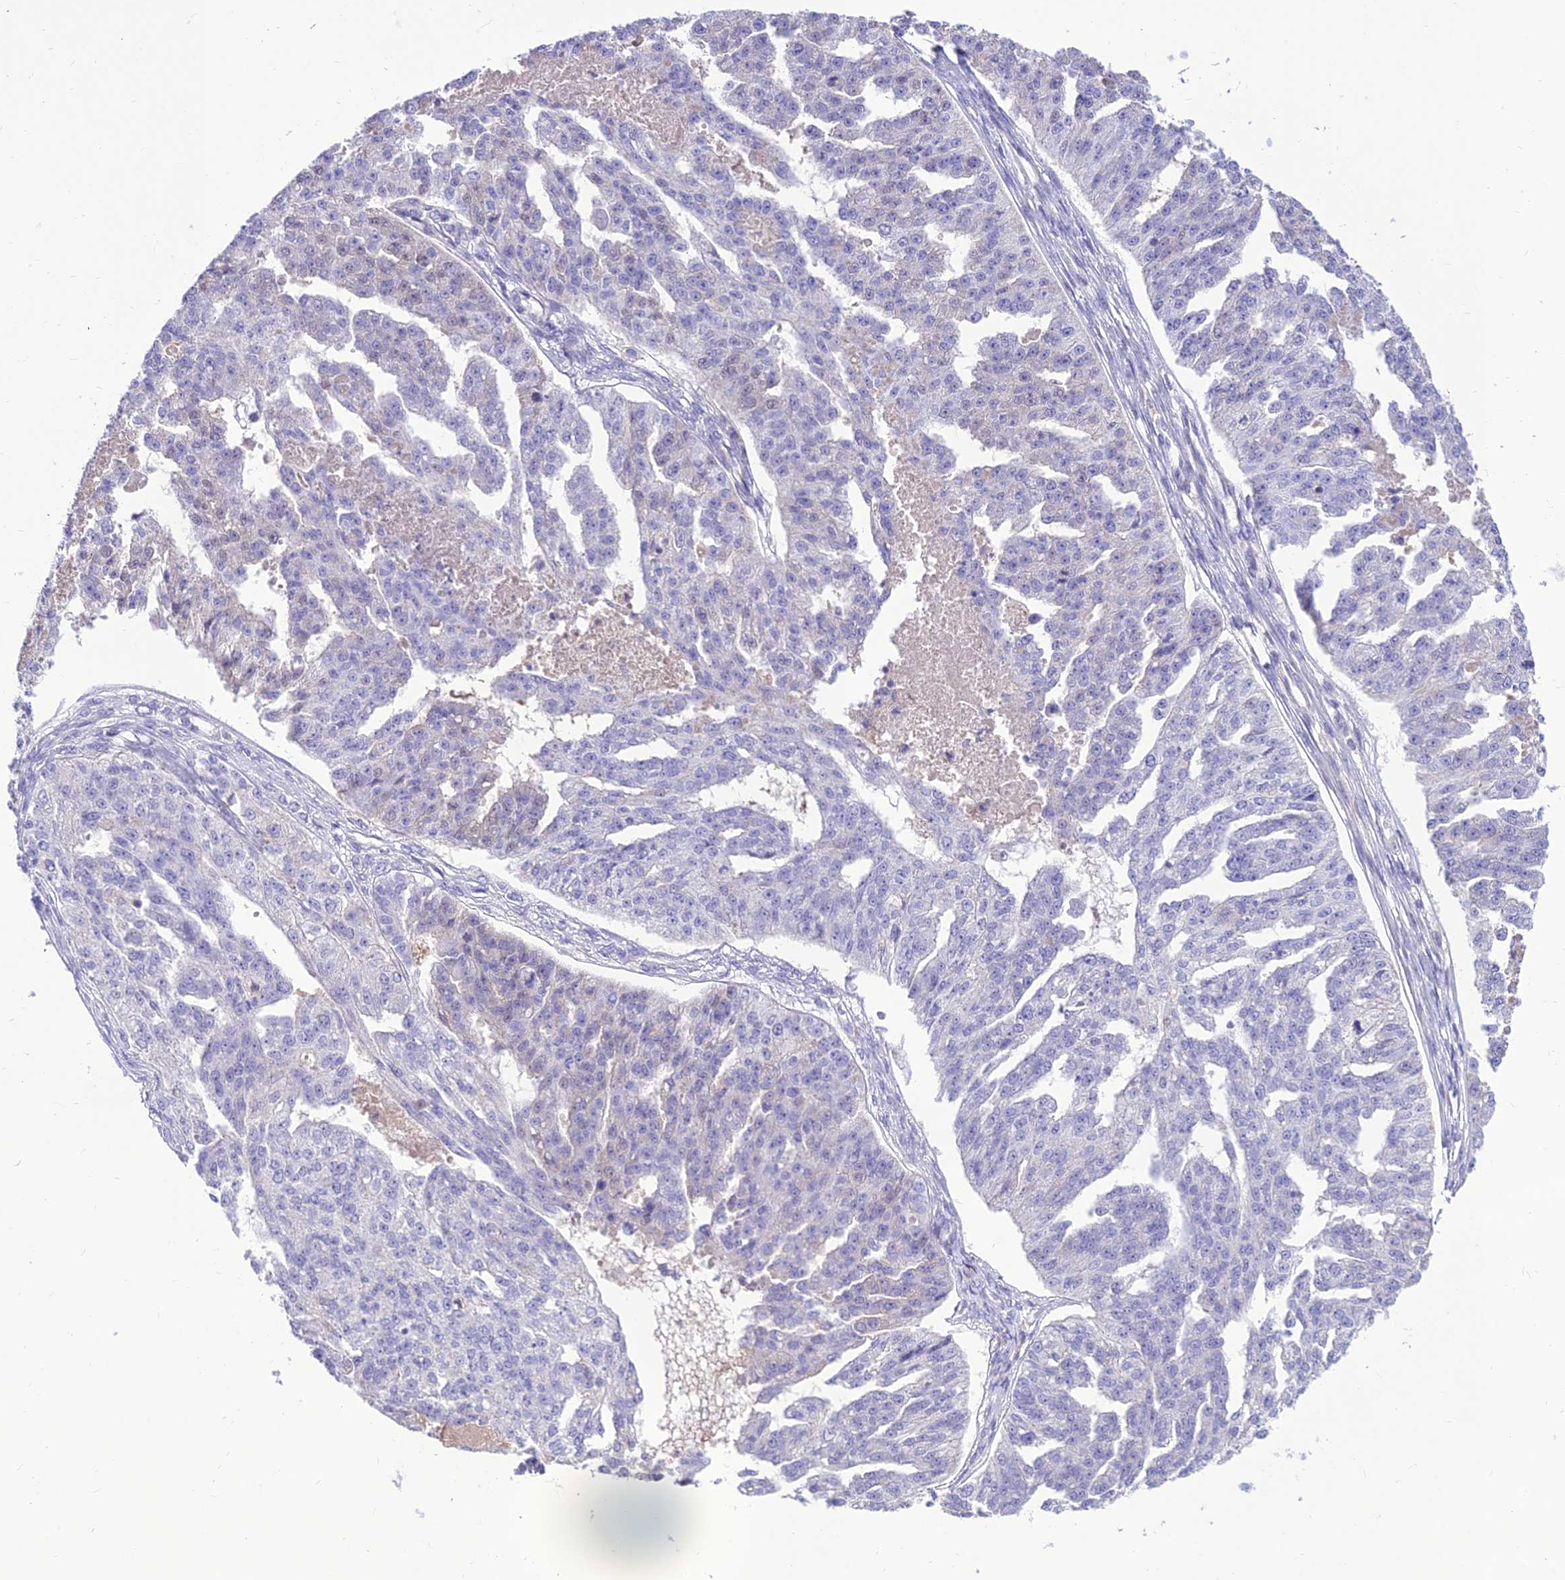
{"staining": {"intensity": "negative", "quantity": "none", "location": "none"}, "tissue": "ovarian cancer", "cell_type": "Tumor cells", "image_type": "cancer", "snomed": [{"axis": "morphology", "description": "Cystadenocarcinoma, serous, NOS"}, {"axis": "topography", "description": "Ovary"}], "caption": "DAB (3,3'-diaminobenzidine) immunohistochemical staining of human ovarian cancer (serous cystadenocarcinoma) exhibits no significant expression in tumor cells.", "gene": "TEKT3", "patient": {"sex": "female", "age": 58}}